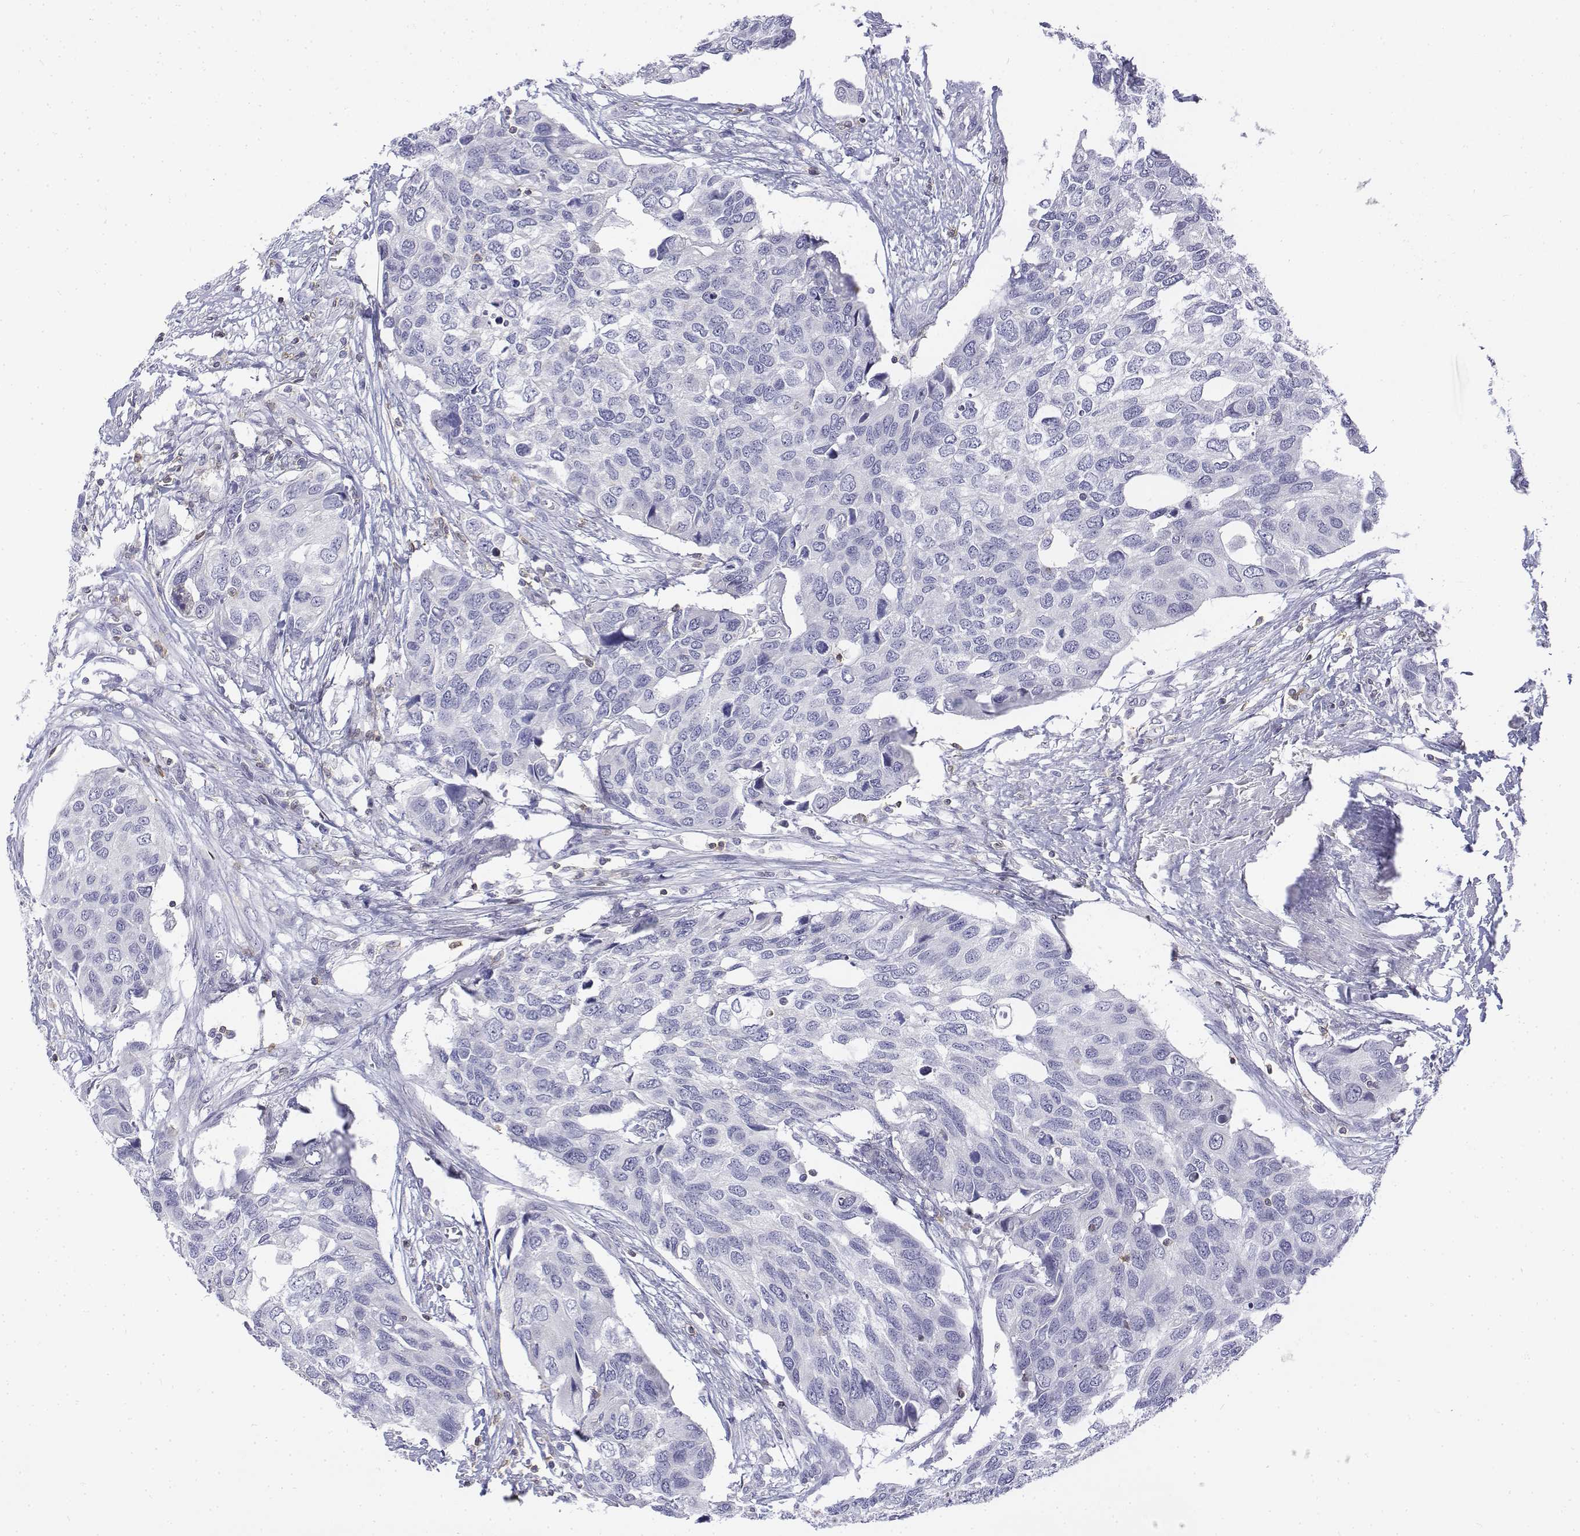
{"staining": {"intensity": "negative", "quantity": "none", "location": "none"}, "tissue": "urothelial cancer", "cell_type": "Tumor cells", "image_type": "cancer", "snomed": [{"axis": "morphology", "description": "Urothelial carcinoma, High grade"}, {"axis": "topography", "description": "Urinary bladder"}], "caption": "A high-resolution photomicrograph shows immunohistochemistry staining of high-grade urothelial carcinoma, which displays no significant positivity in tumor cells. (DAB (3,3'-diaminobenzidine) IHC, high magnification).", "gene": "CD3E", "patient": {"sex": "male", "age": 60}}